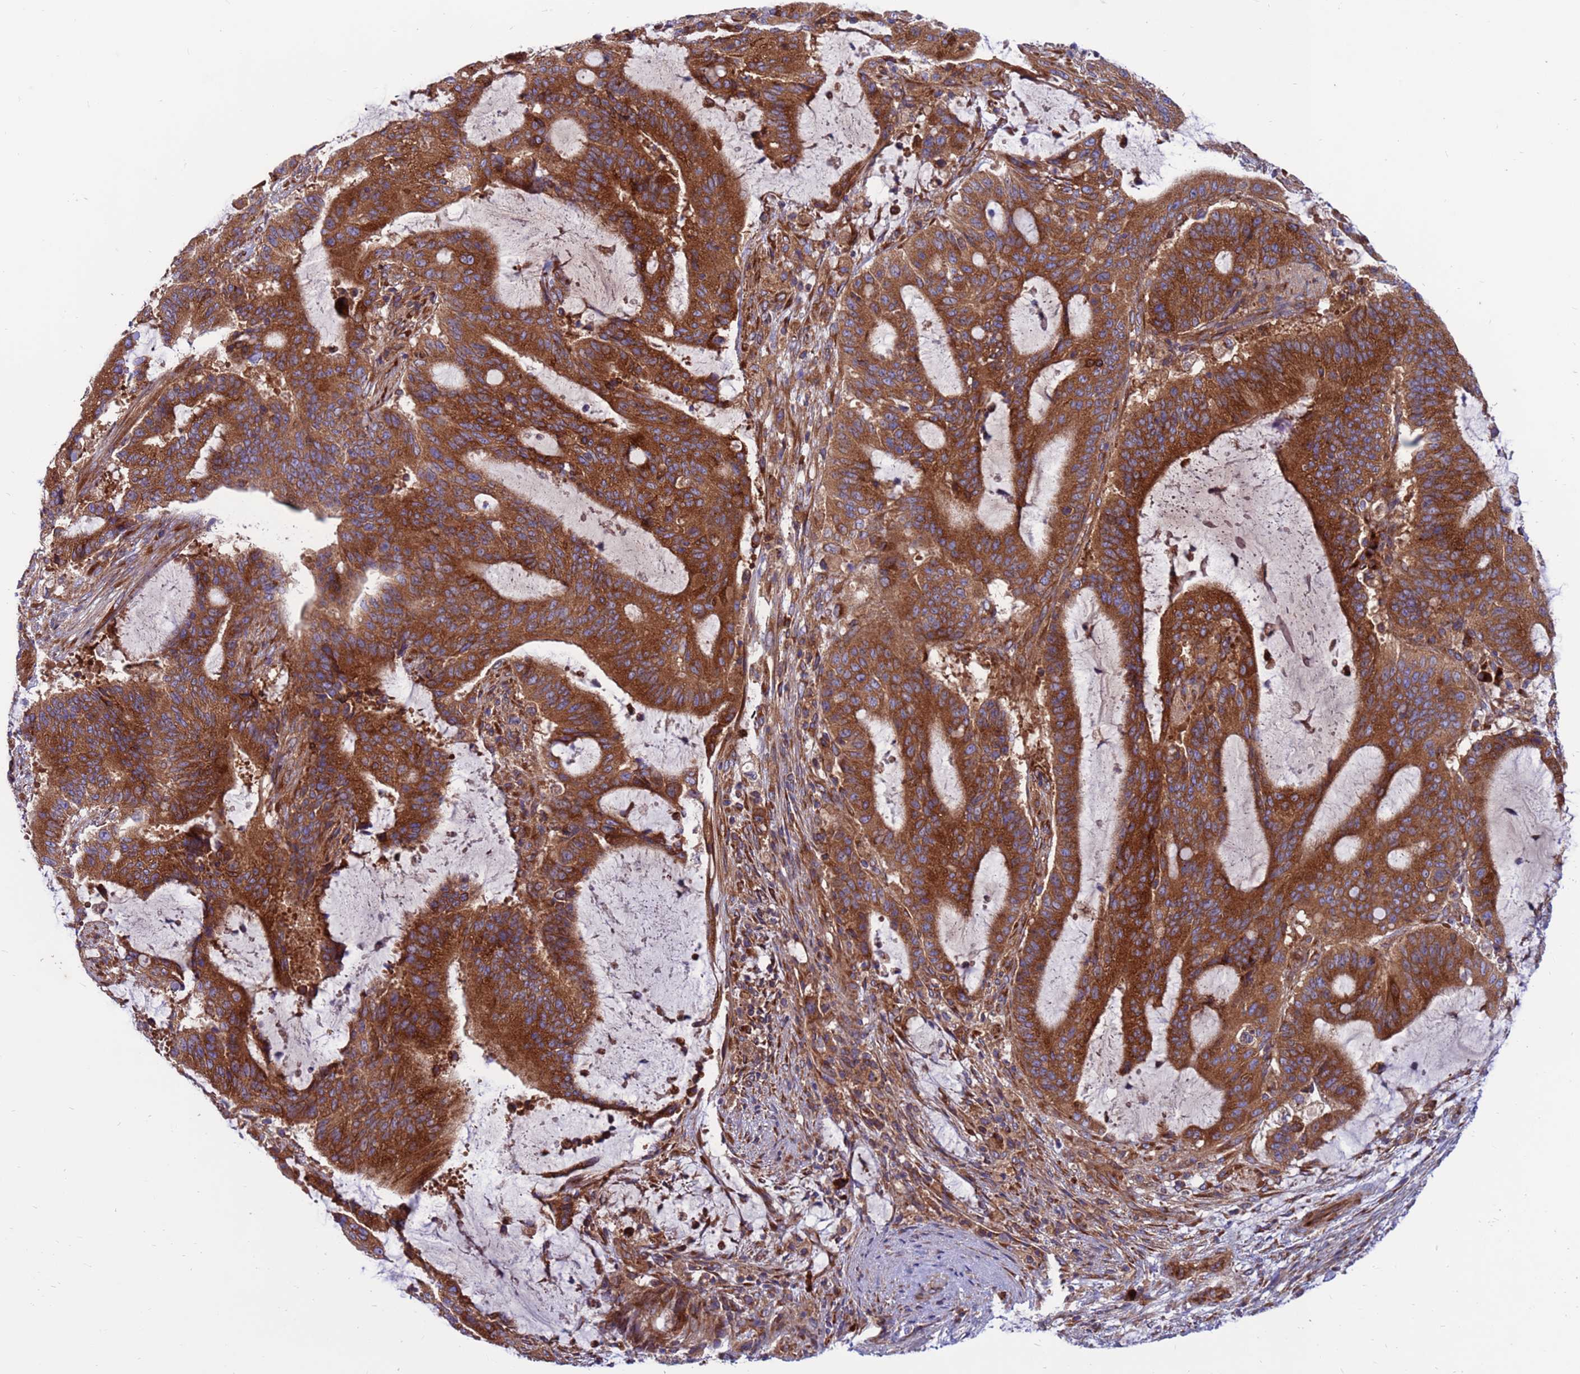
{"staining": {"intensity": "strong", "quantity": ">75%", "location": "cytoplasmic/membranous"}, "tissue": "liver cancer", "cell_type": "Tumor cells", "image_type": "cancer", "snomed": [{"axis": "morphology", "description": "Normal tissue, NOS"}, {"axis": "morphology", "description": "Cholangiocarcinoma"}, {"axis": "topography", "description": "Liver"}, {"axis": "topography", "description": "Peripheral nerve tissue"}], "caption": "Cholangiocarcinoma (liver) stained for a protein (brown) exhibits strong cytoplasmic/membranous positive staining in about >75% of tumor cells.", "gene": "ZC3HAV1", "patient": {"sex": "female", "age": 73}}